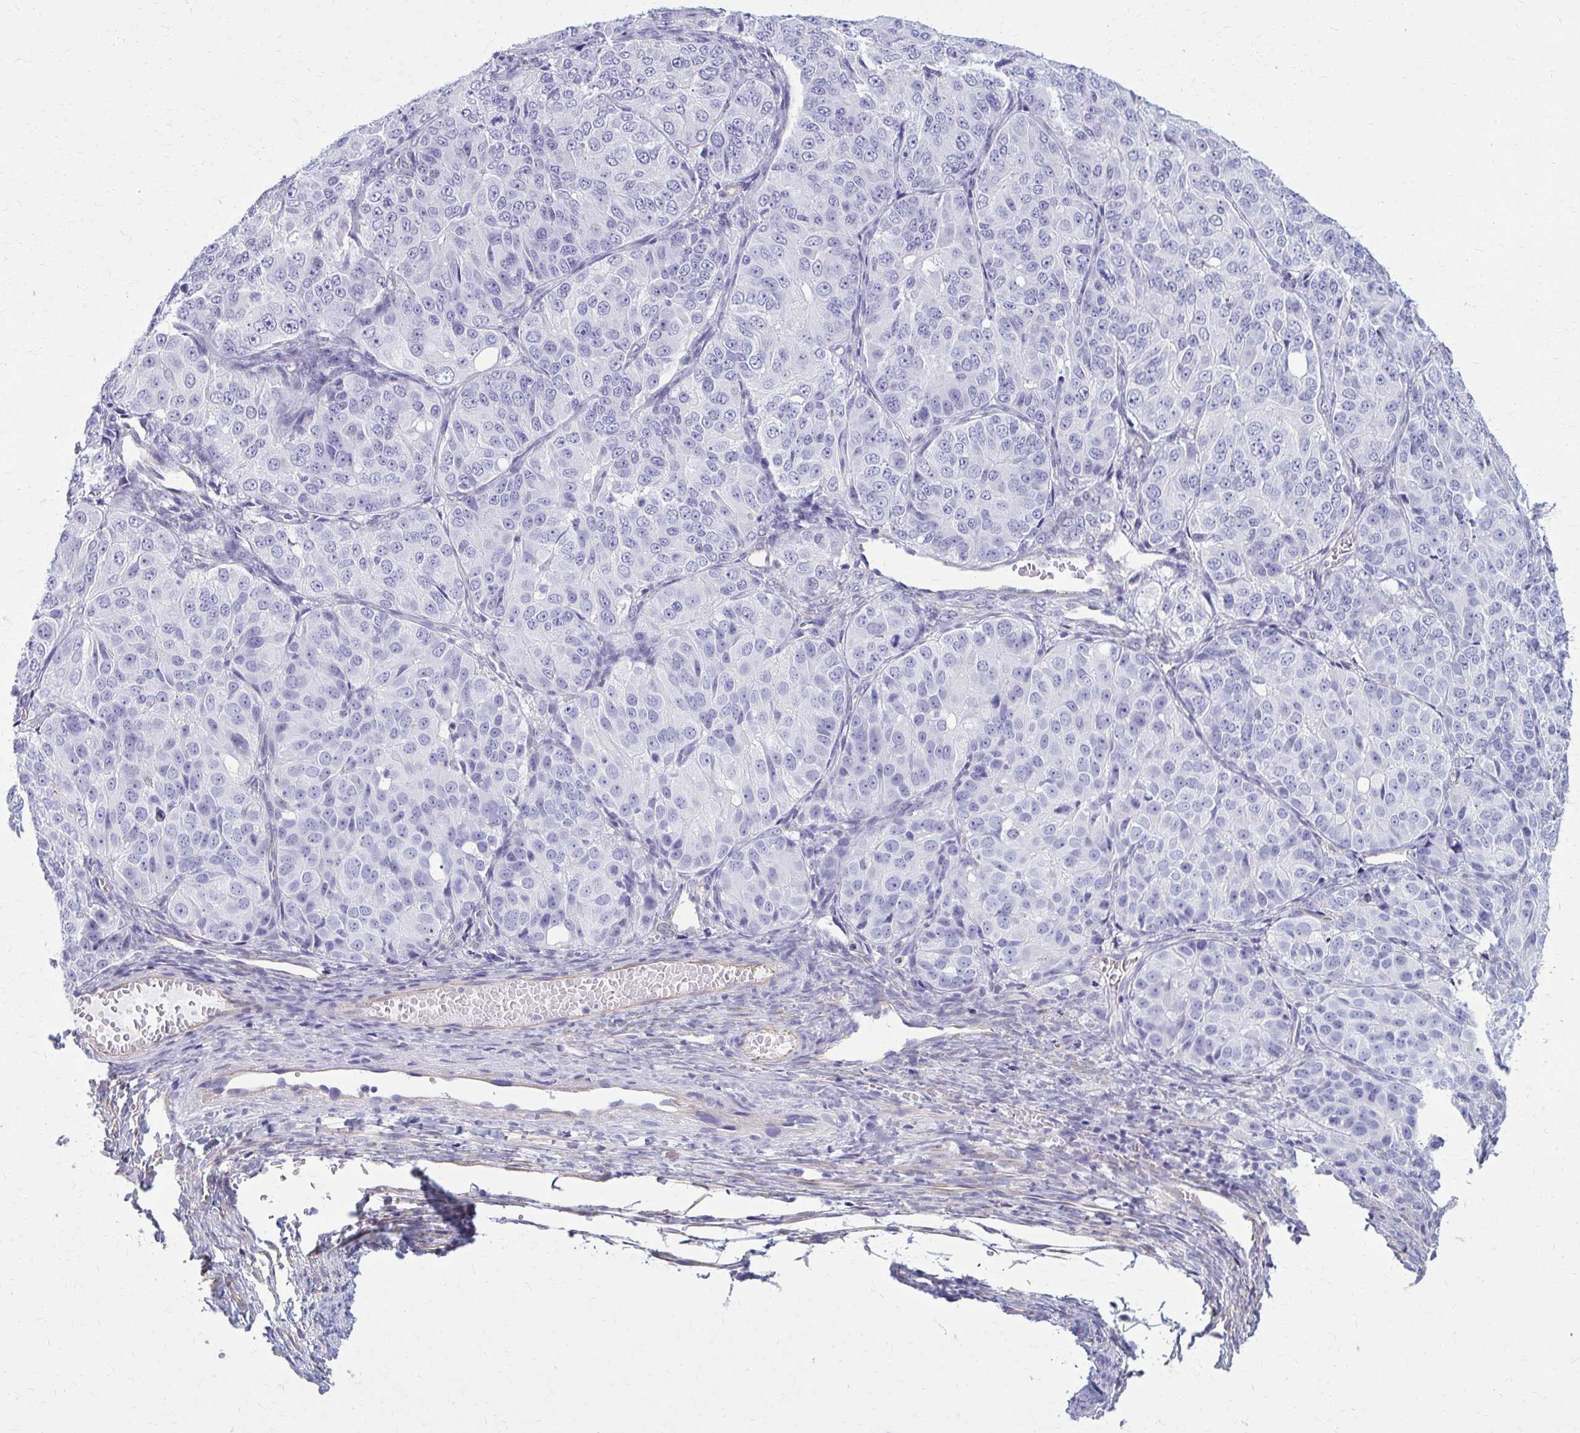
{"staining": {"intensity": "negative", "quantity": "none", "location": "none"}, "tissue": "ovarian cancer", "cell_type": "Tumor cells", "image_type": "cancer", "snomed": [{"axis": "morphology", "description": "Carcinoma, endometroid"}, {"axis": "topography", "description": "Ovary"}], "caption": "This is an IHC histopathology image of ovarian cancer (endometroid carcinoma). There is no staining in tumor cells.", "gene": "GFAP", "patient": {"sex": "female", "age": 51}}